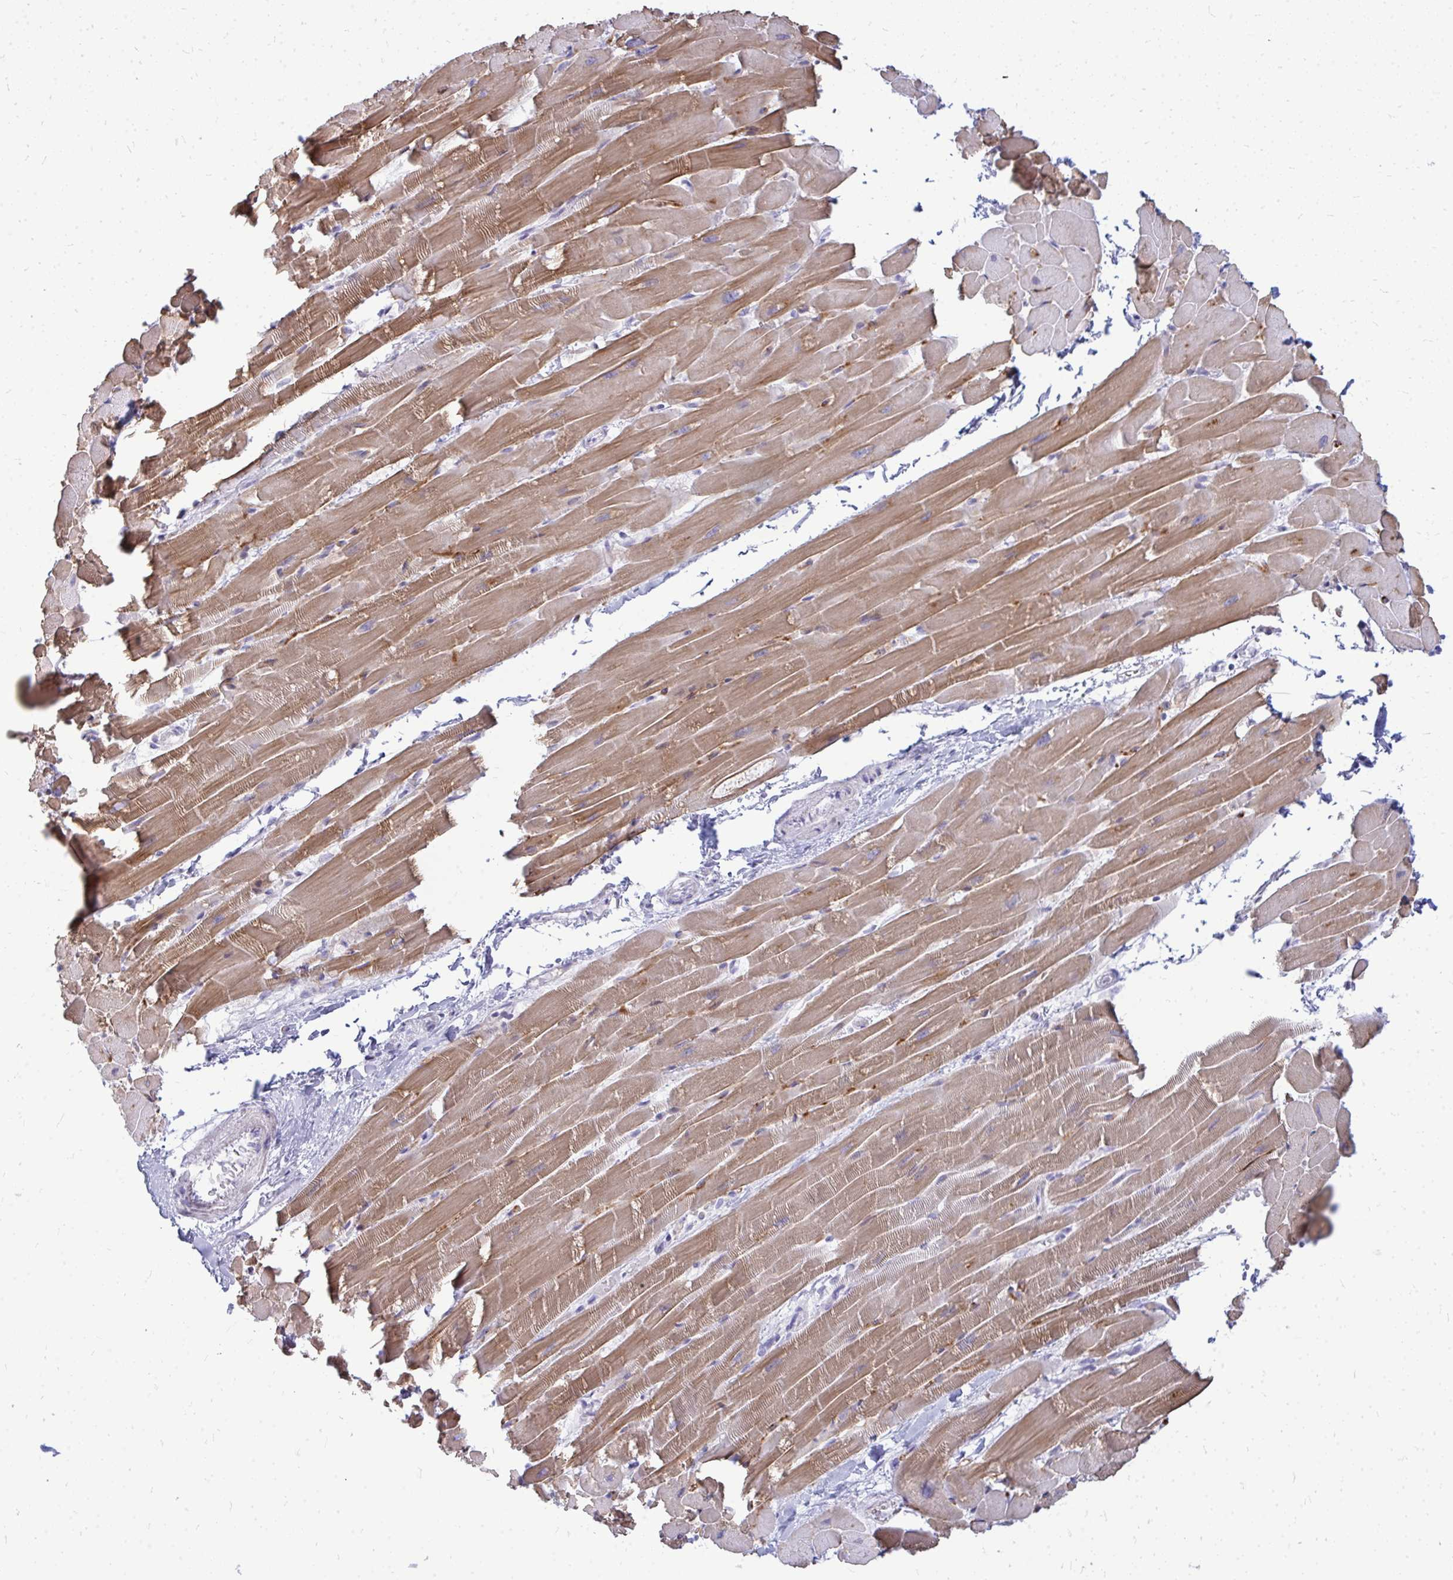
{"staining": {"intensity": "moderate", "quantity": ">75%", "location": "cytoplasmic/membranous"}, "tissue": "heart muscle", "cell_type": "Cardiomyocytes", "image_type": "normal", "snomed": [{"axis": "morphology", "description": "Normal tissue, NOS"}, {"axis": "topography", "description": "Heart"}], "caption": "Normal heart muscle was stained to show a protein in brown. There is medium levels of moderate cytoplasmic/membranous staining in approximately >75% of cardiomyocytes. The staining was performed using DAB (3,3'-diaminobenzidine) to visualize the protein expression in brown, while the nuclei were stained in blue with hematoxylin (Magnification: 20x).", "gene": "TSPEAR", "patient": {"sex": "male", "age": 37}}